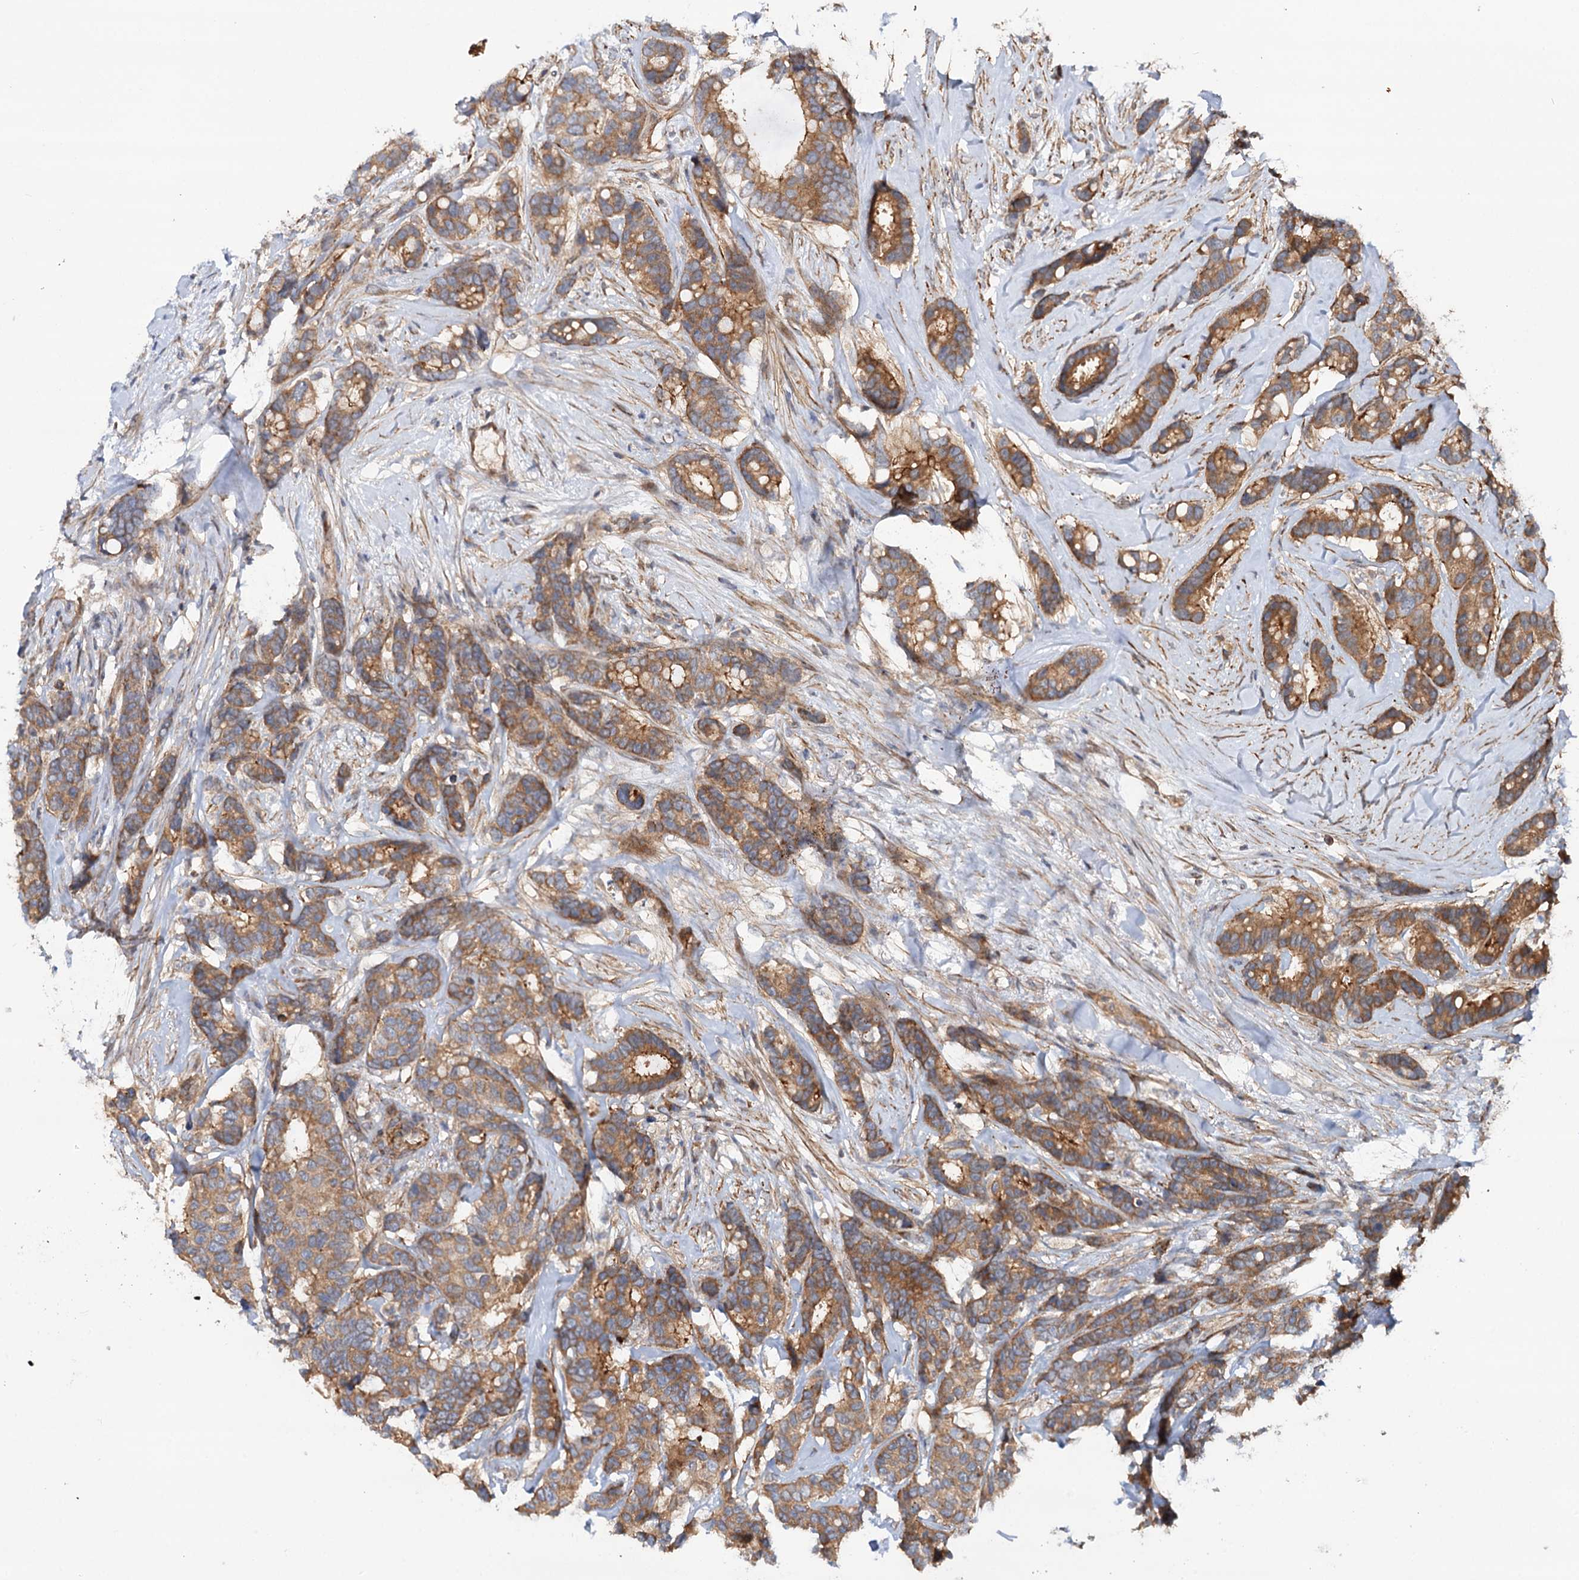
{"staining": {"intensity": "moderate", "quantity": ">75%", "location": "cytoplasmic/membranous"}, "tissue": "breast cancer", "cell_type": "Tumor cells", "image_type": "cancer", "snomed": [{"axis": "morphology", "description": "Duct carcinoma"}, {"axis": "topography", "description": "Breast"}], "caption": "A brown stain labels moderate cytoplasmic/membranous positivity of a protein in human breast cancer tumor cells. Immunohistochemistry (ihc) stains the protein in brown and the nuclei are stained blue.", "gene": "ADGRG4", "patient": {"sex": "female", "age": 87}}